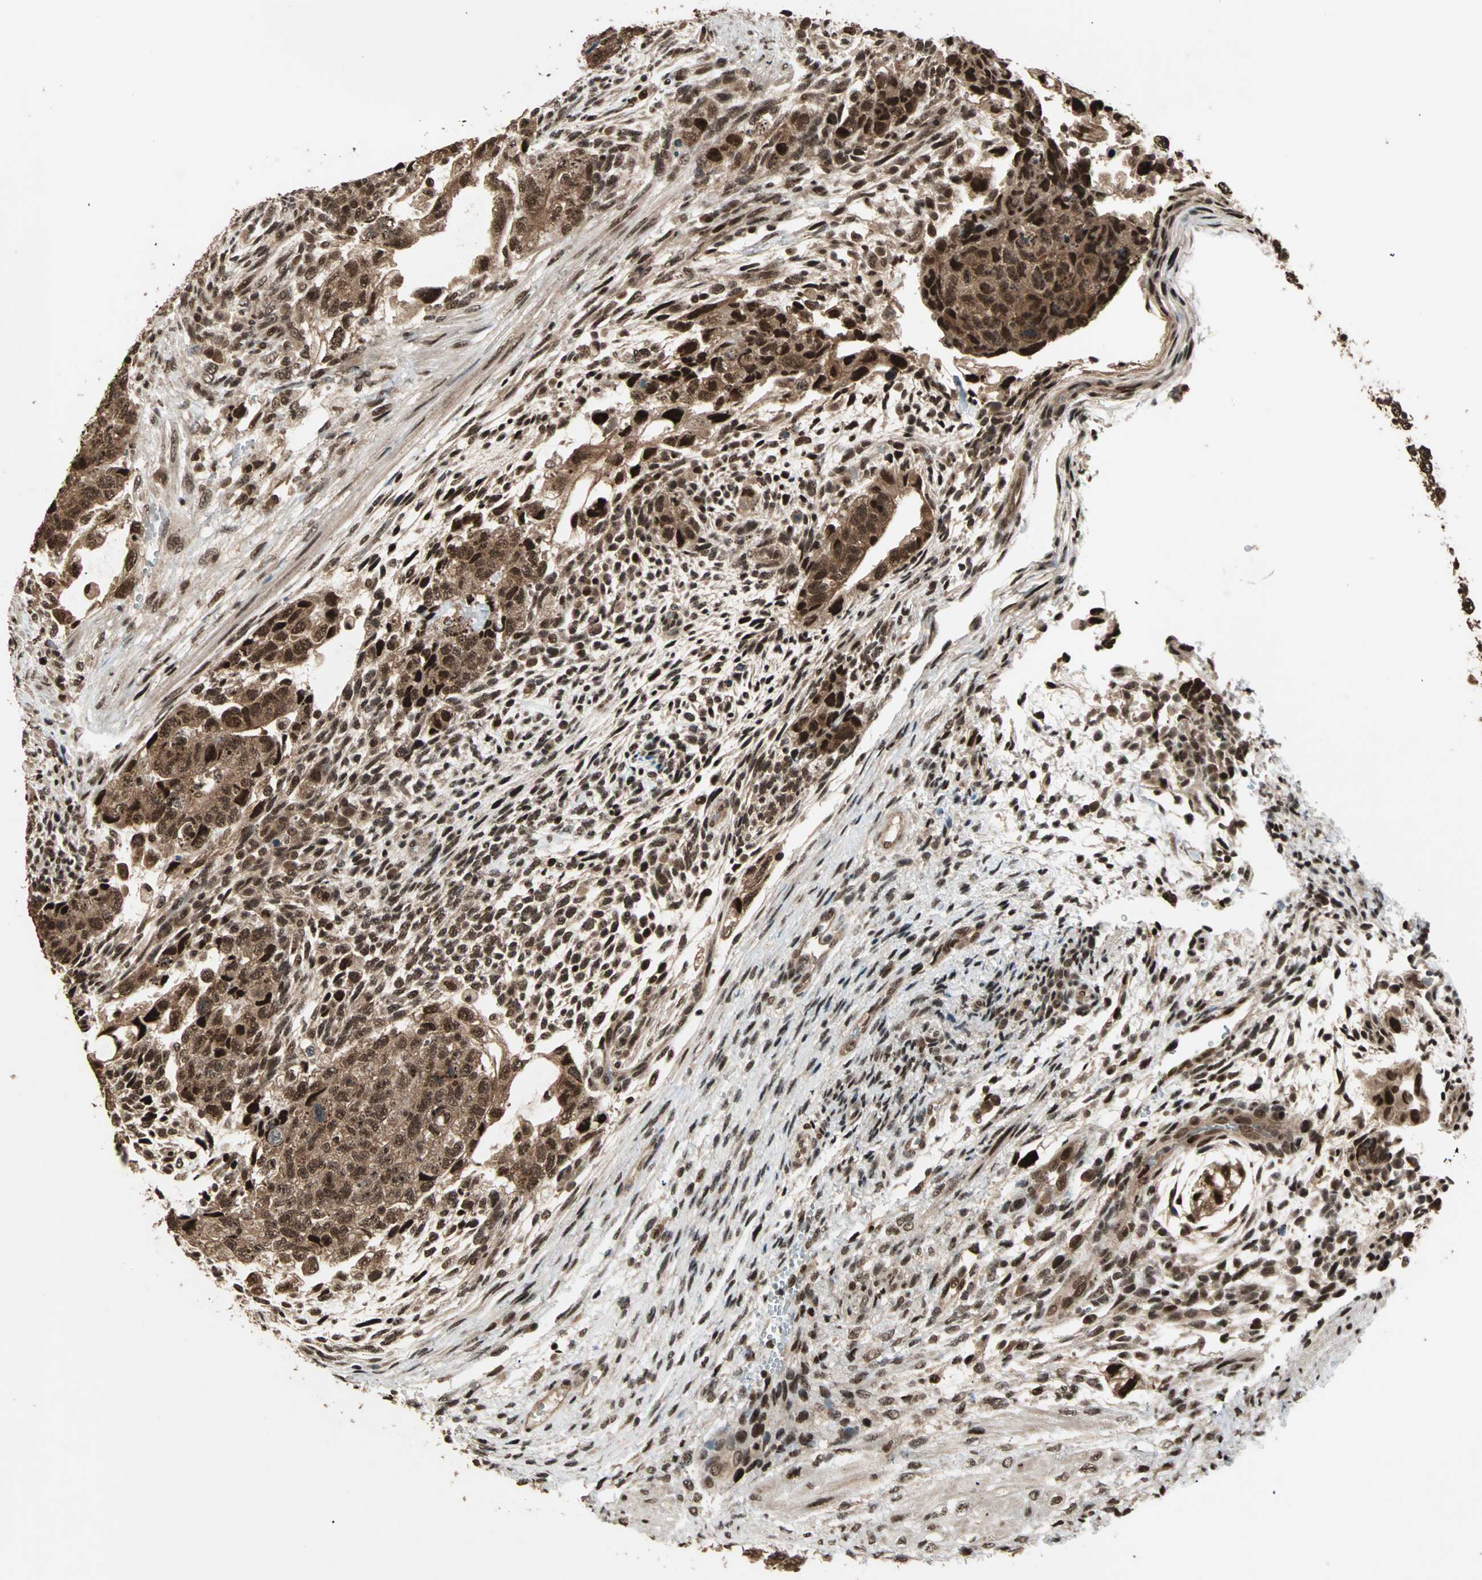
{"staining": {"intensity": "strong", "quantity": ">75%", "location": "cytoplasmic/membranous,nuclear"}, "tissue": "testis cancer", "cell_type": "Tumor cells", "image_type": "cancer", "snomed": [{"axis": "morphology", "description": "Normal tissue, NOS"}, {"axis": "morphology", "description": "Carcinoma, Embryonal, NOS"}, {"axis": "topography", "description": "Testis"}], "caption": "Protein positivity by immunohistochemistry demonstrates strong cytoplasmic/membranous and nuclear expression in about >75% of tumor cells in testis cancer (embryonal carcinoma).", "gene": "ZNF44", "patient": {"sex": "male", "age": 36}}